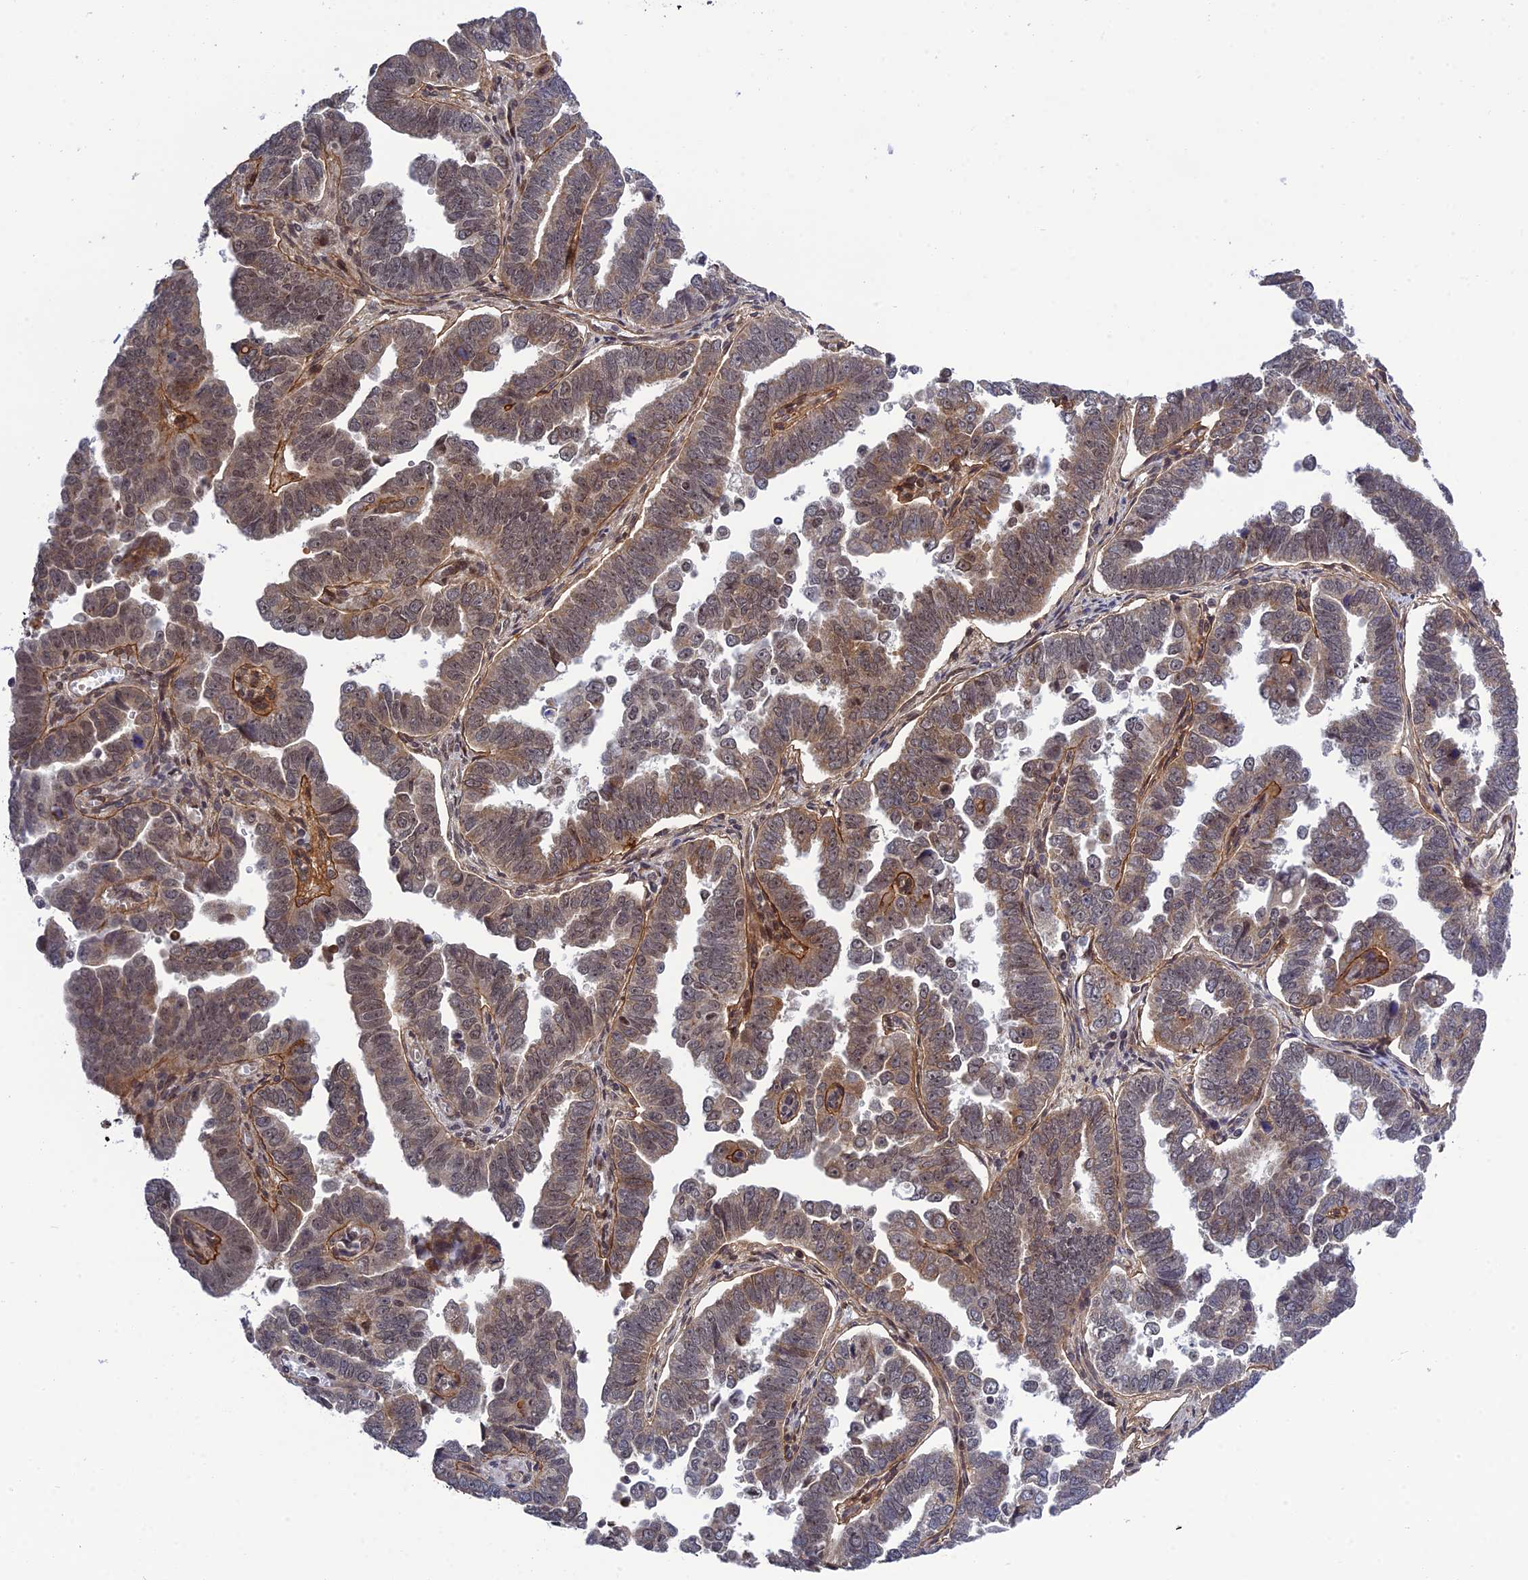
{"staining": {"intensity": "moderate", "quantity": ">75%", "location": "cytoplasmic/membranous,nuclear"}, "tissue": "endometrial cancer", "cell_type": "Tumor cells", "image_type": "cancer", "snomed": [{"axis": "morphology", "description": "Adenocarcinoma, NOS"}, {"axis": "topography", "description": "Endometrium"}], "caption": "Brown immunohistochemical staining in adenocarcinoma (endometrial) exhibits moderate cytoplasmic/membranous and nuclear positivity in approximately >75% of tumor cells.", "gene": "REXO1", "patient": {"sex": "female", "age": 75}}